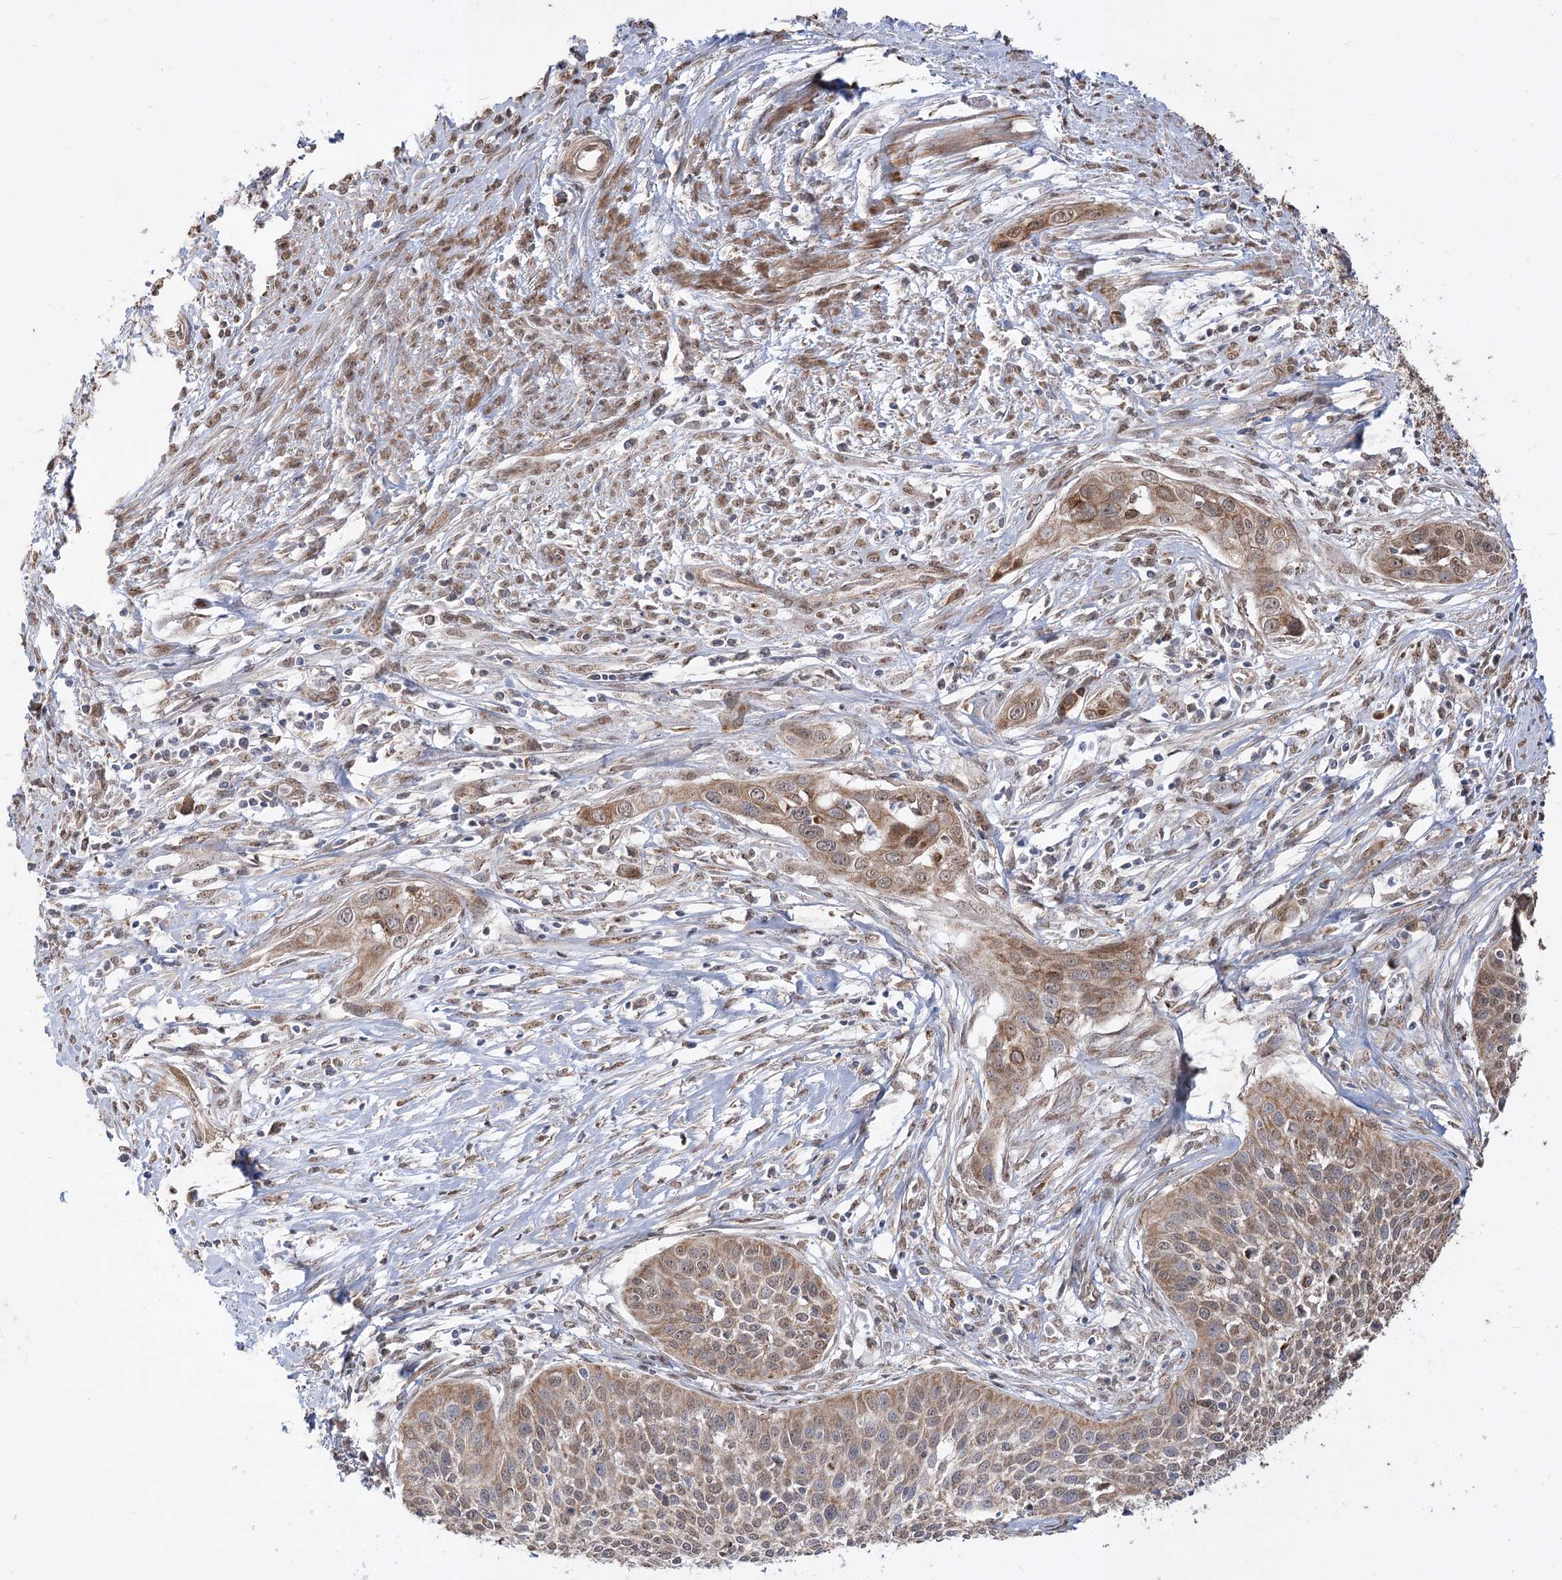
{"staining": {"intensity": "moderate", "quantity": ">75%", "location": "cytoplasmic/membranous"}, "tissue": "cervical cancer", "cell_type": "Tumor cells", "image_type": "cancer", "snomed": [{"axis": "morphology", "description": "Squamous cell carcinoma, NOS"}, {"axis": "topography", "description": "Cervix"}], "caption": "High-power microscopy captured an immunohistochemistry histopathology image of squamous cell carcinoma (cervical), revealing moderate cytoplasmic/membranous positivity in about >75% of tumor cells.", "gene": "ZSCAN23", "patient": {"sex": "female", "age": 34}}